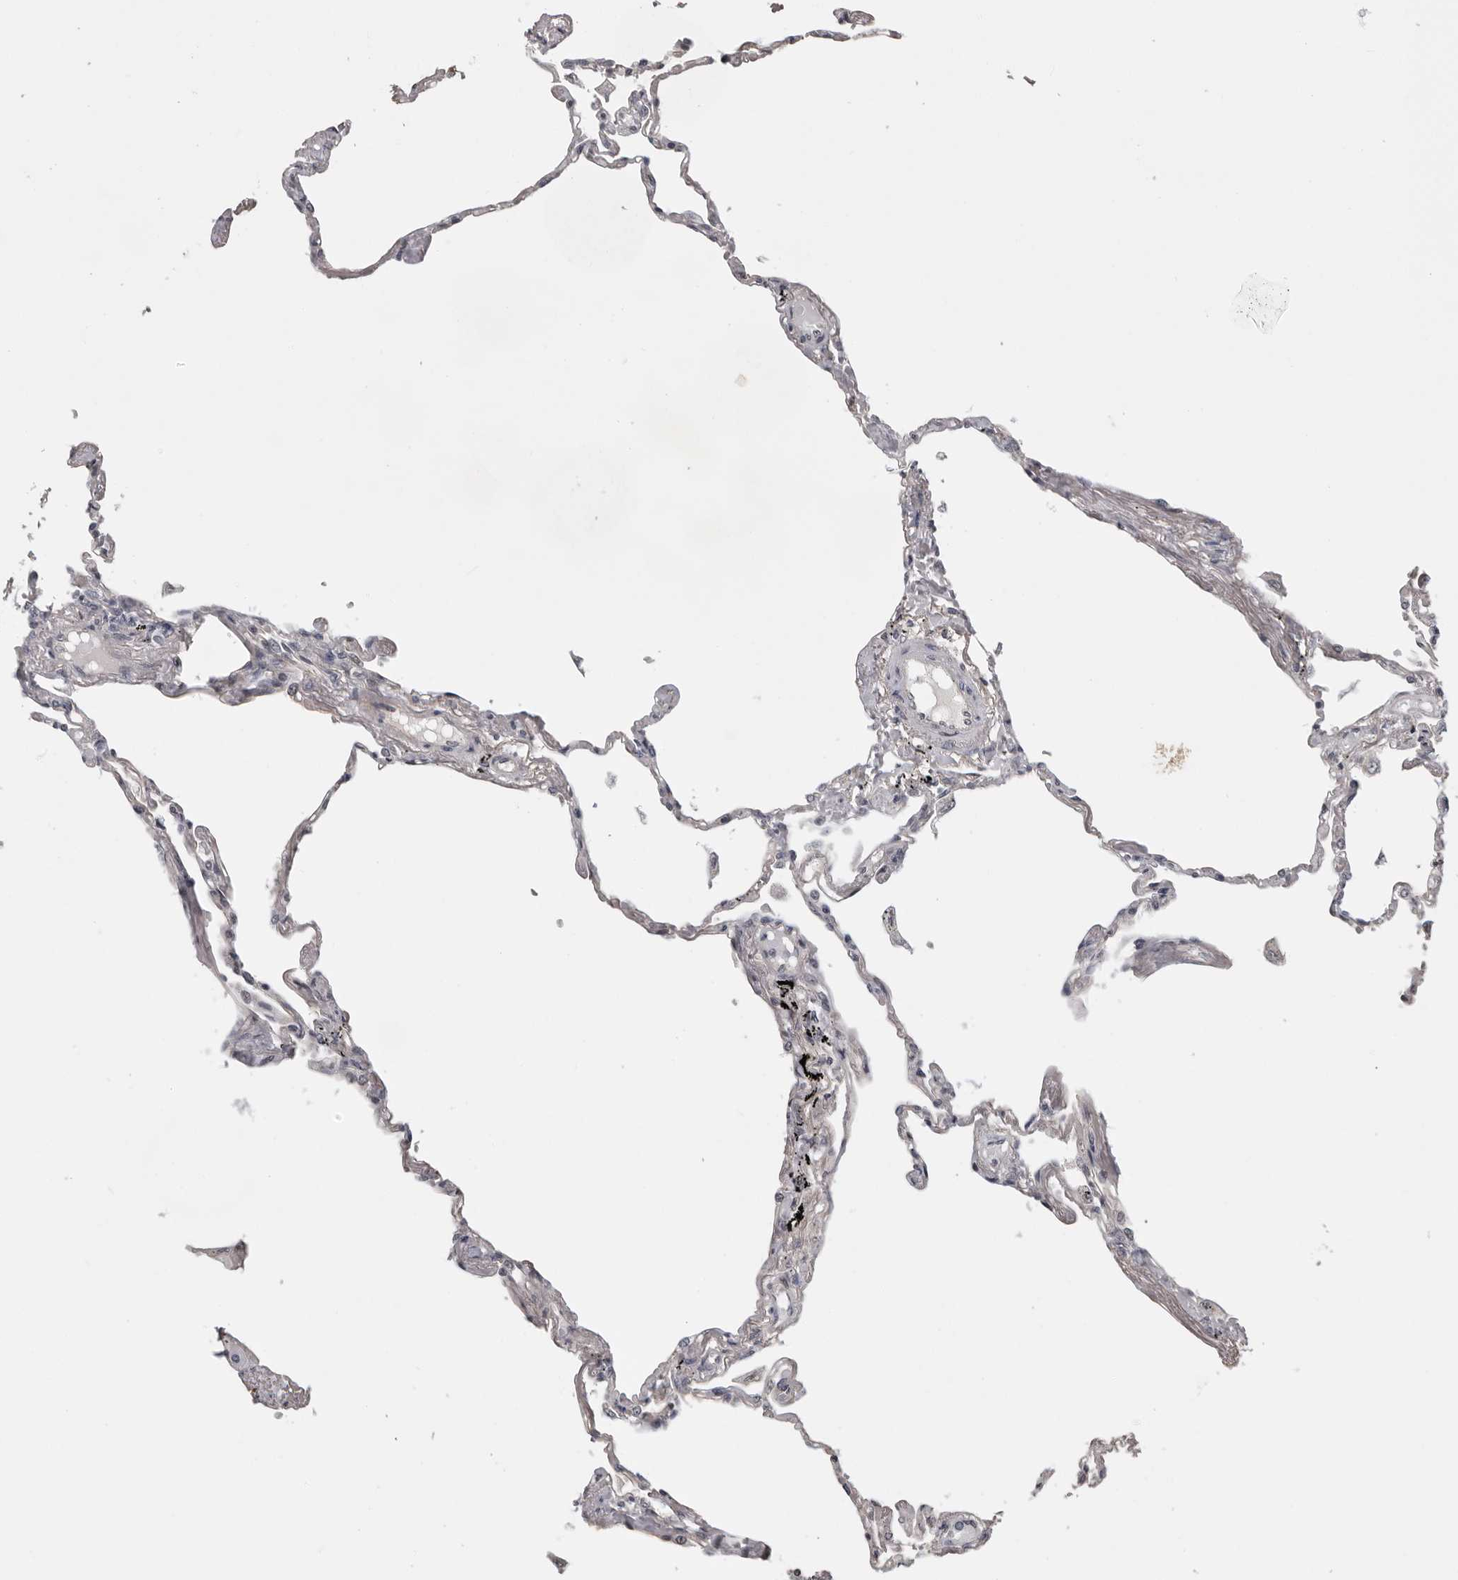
{"staining": {"intensity": "negative", "quantity": "none", "location": "none"}, "tissue": "lung", "cell_type": "Alveolar cells", "image_type": "normal", "snomed": [{"axis": "morphology", "description": "Normal tissue, NOS"}, {"axis": "topography", "description": "Lung"}], "caption": "Immunohistochemistry of benign lung demonstrates no staining in alveolar cells. (Stains: DAB (3,3'-diaminobenzidine) immunohistochemistry with hematoxylin counter stain, Microscopy: brightfield microscopy at high magnification).", "gene": "PRRX2", "patient": {"sex": "female", "age": 67}}